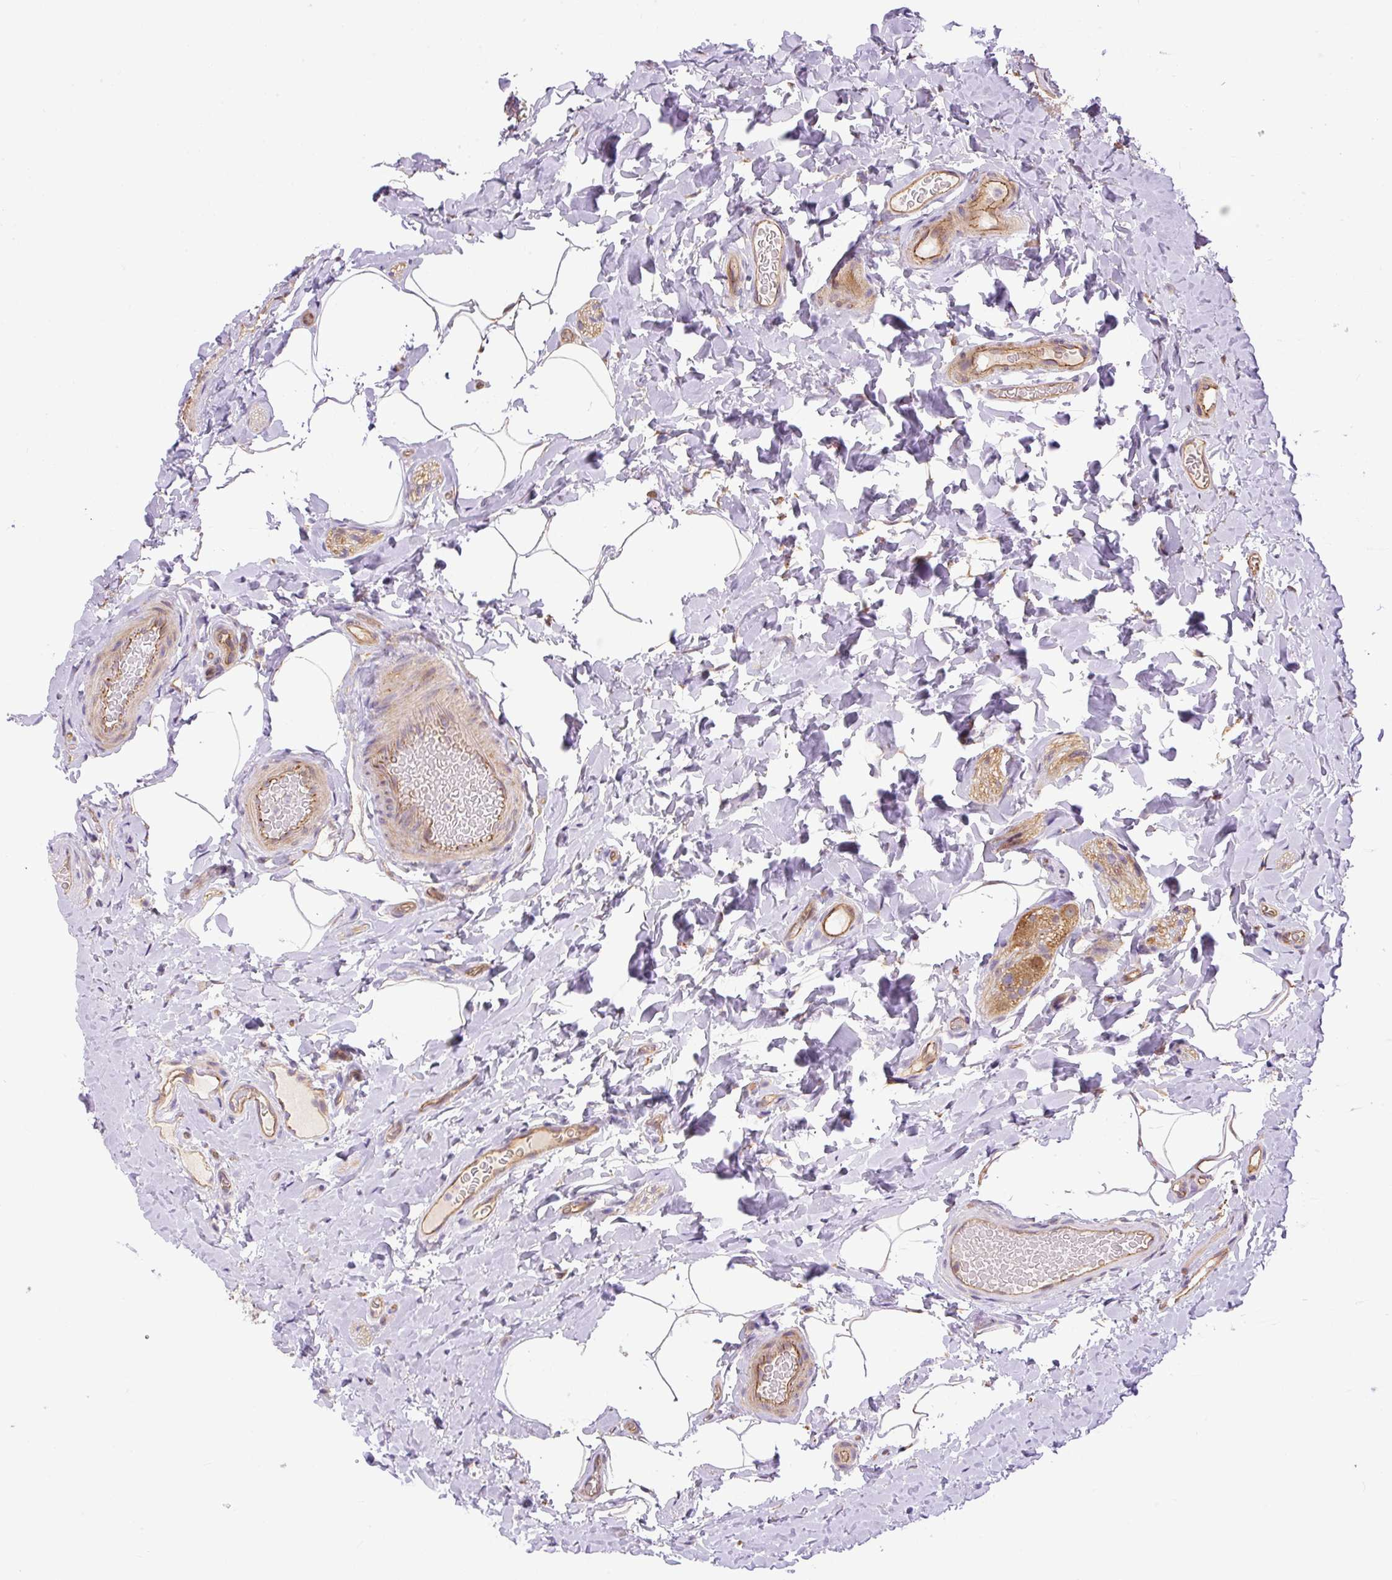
{"staining": {"intensity": "moderate", "quantity": ">75%", "location": "cytoplasmic/membranous"}, "tissue": "colon", "cell_type": "Endothelial cells", "image_type": "normal", "snomed": [{"axis": "morphology", "description": "Normal tissue, NOS"}, {"axis": "topography", "description": "Colon"}], "caption": "Colon stained with a brown dye displays moderate cytoplasmic/membranous positive staining in approximately >75% of endothelial cells.", "gene": "PPME1", "patient": {"sex": "male", "age": 46}}